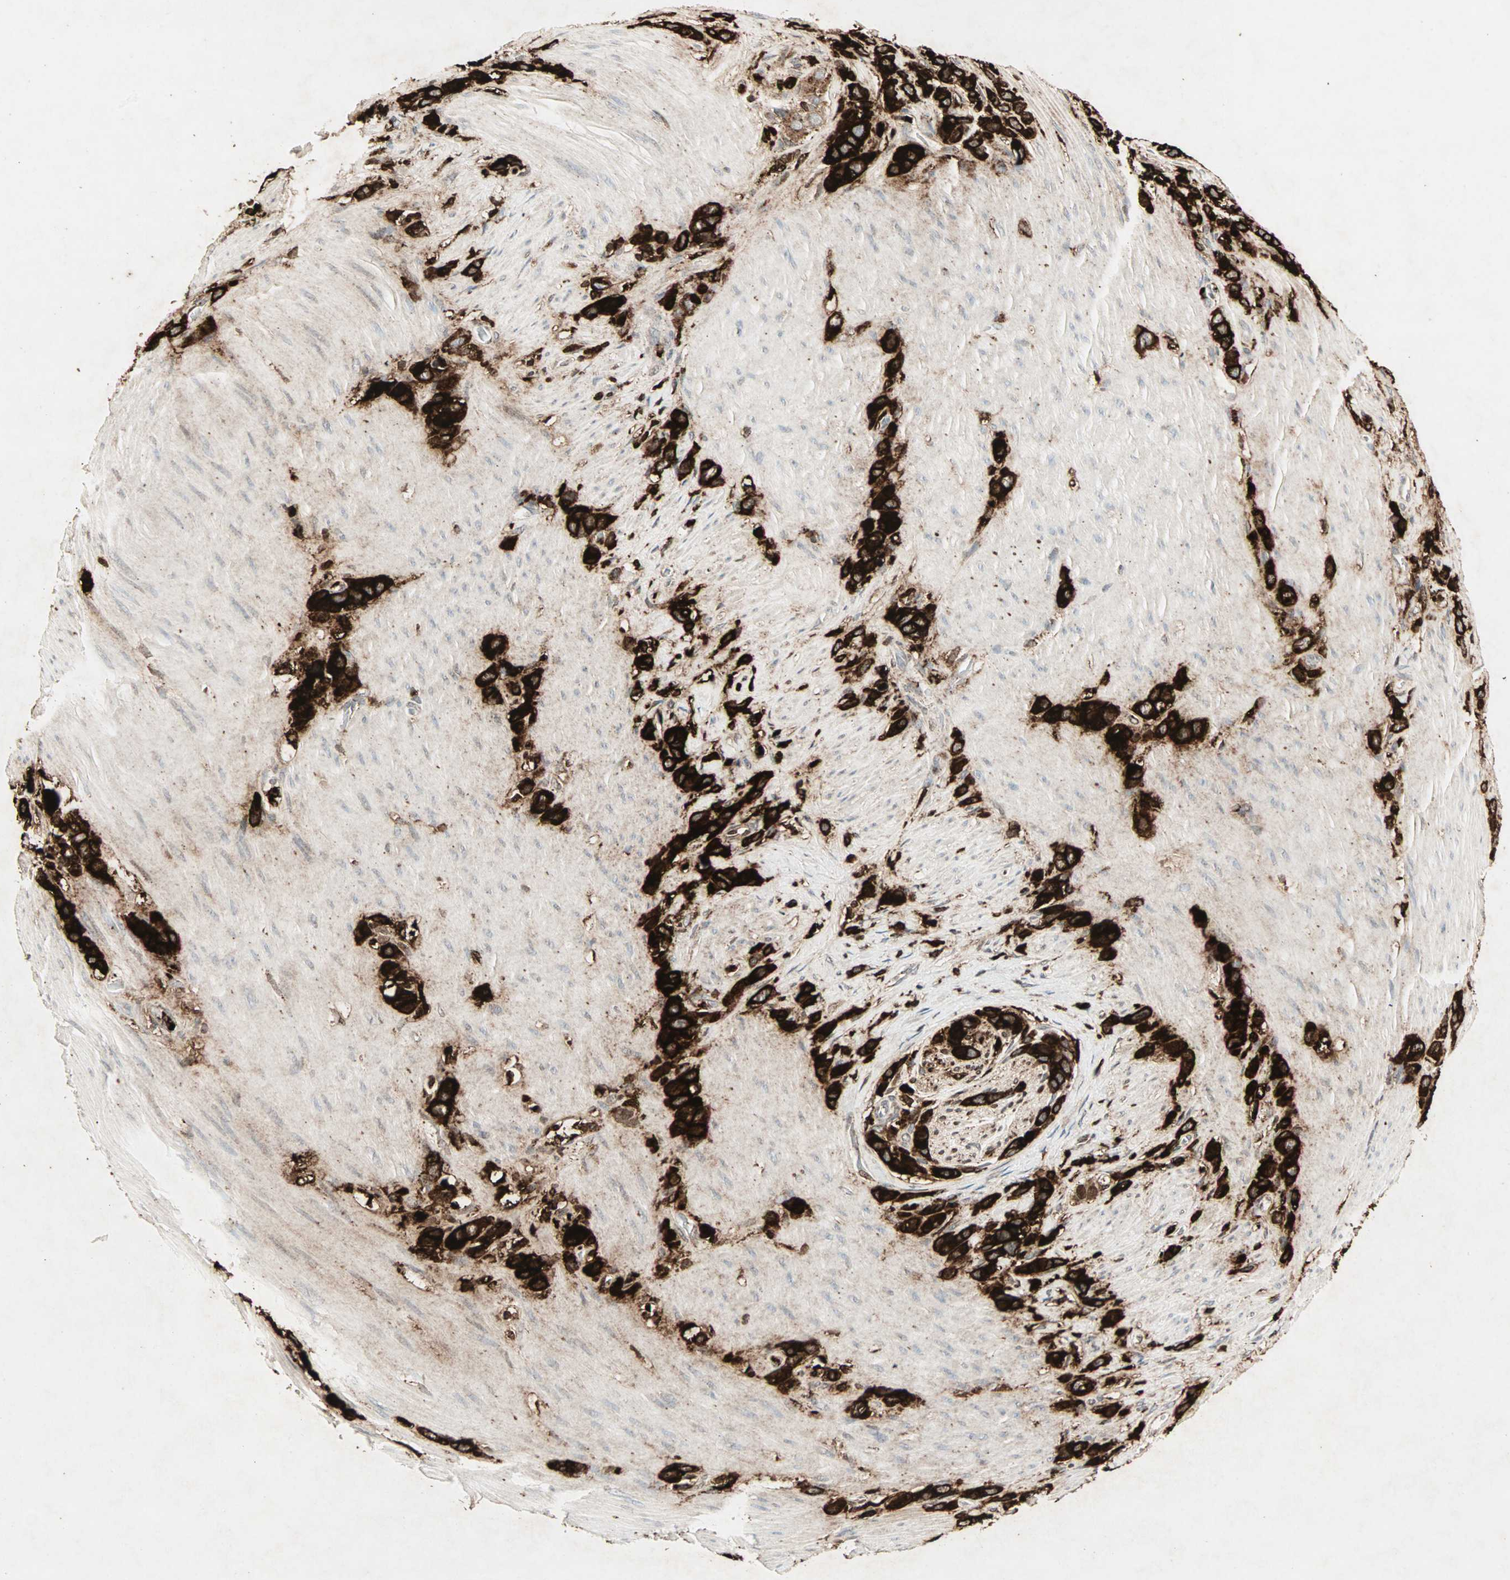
{"staining": {"intensity": "strong", "quantity": ">75%", "location": "cytoplasmic/membranous"}, "tissue": "stomach cancer", "cell_type": "Tumor cells", "image_type": "cancer", "snomed": [{"axis": "morphology", "description": "Normal tissue, NOS"}, {"axis": "morphology", "description": "Adenocarcinoma, NOS"}, {"axis": "morphology", "description": "Adenocarcinoma, High grade"}, {"axis": "topography", "description": "Stomach, upper"}, {"axis": "topography", "description": "Stomach"}], "caption": "Immunohistochemistry staining of adenocarcinoma (high-grade) (stomach), which demonstrates high levels of strong cytoplasmic/membranous expression in approximately >75% of tumor cells indicating strong cytoplasmic/membranous protein expression. The staining was performed using DAB (brown) for protein detection and nuclei were counterstained in hematoxylin (blue).", "gene": "CEACAM6", "patient": {"sex": "female", "age": 65}}